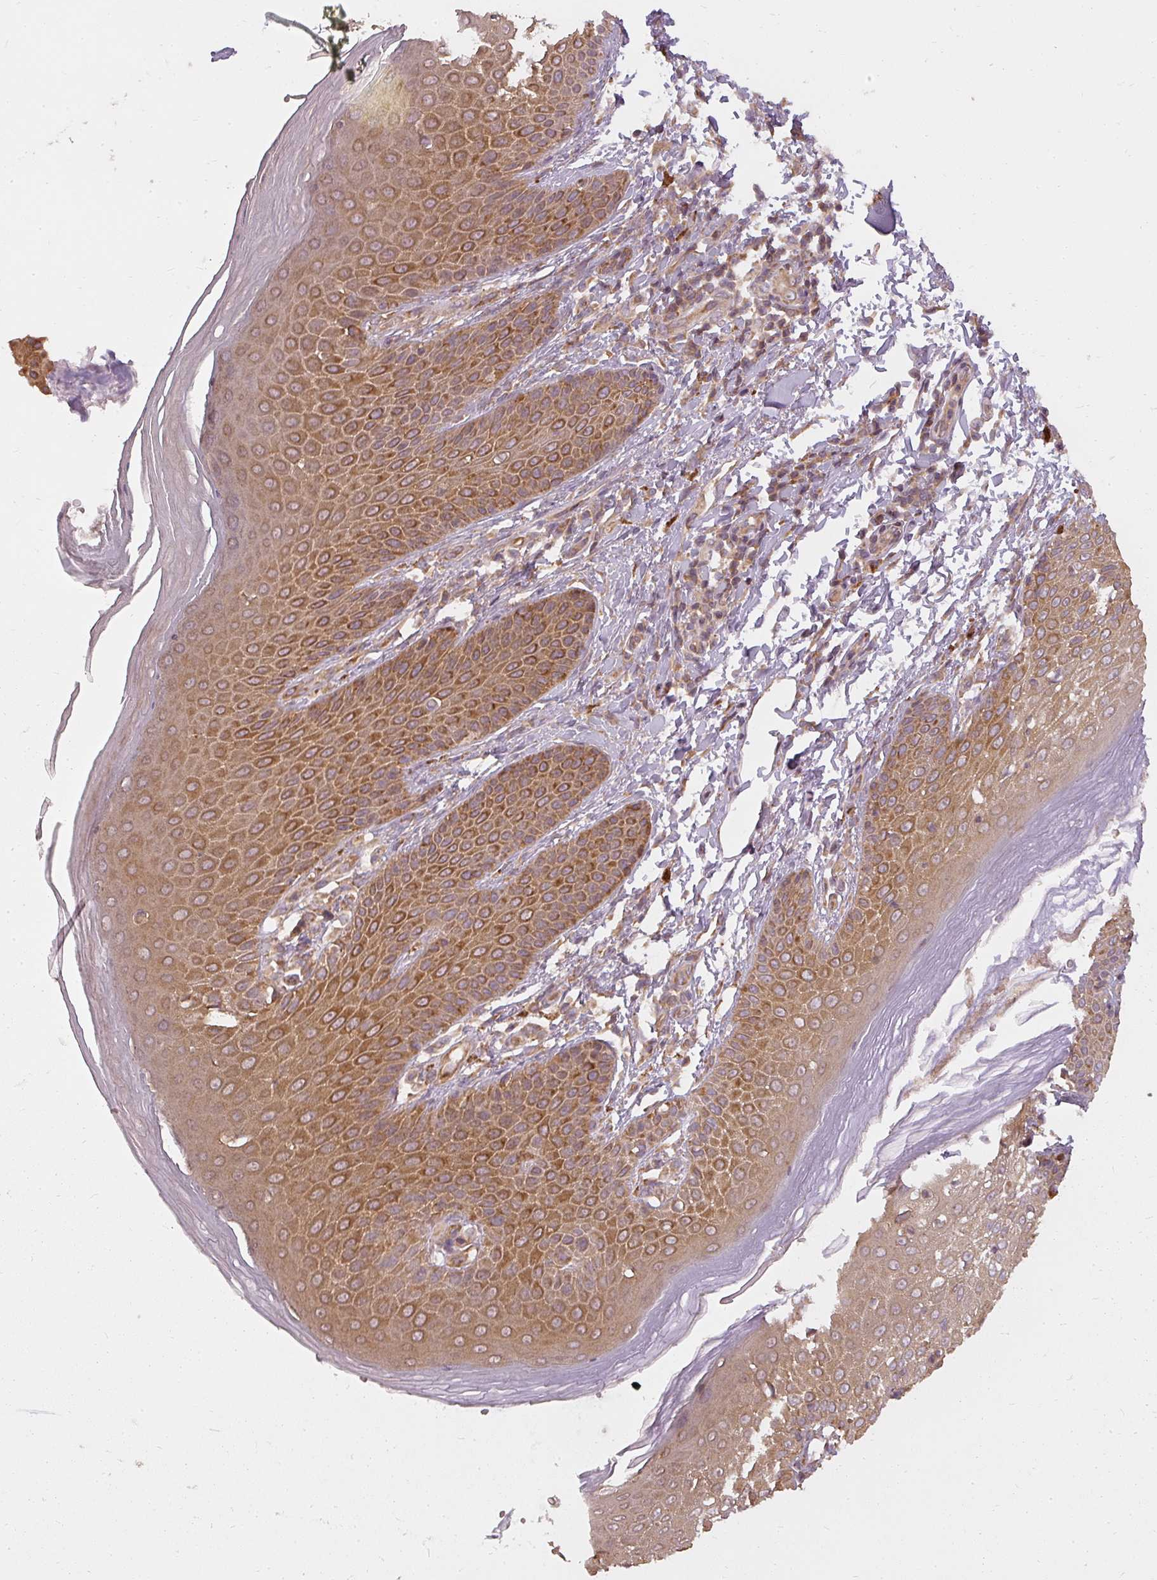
{"staining": {"intensity": "strong", "quantity": ">75%", "location": "cytoplasmic/membranous"}, "tissue": "skin", "cell_type": "Epidermal cells", "image_type": "normal", "snomed": [{"axis": "morphology", "description": "Normal tissue, NOS"}, {"axis": "topography", "description": "Peripheral nerve tissue"}], "caption": "Immunohistochemistry (IHC) (DAB (3,3'-diaminobenzidine)) staining of unremarkable skin shows strong cytoplasmic/membranous protein staining in approximately >75% of epidermal cells.", "gene": "RPL24", "patient": {"sex": "male", "age": 51}}